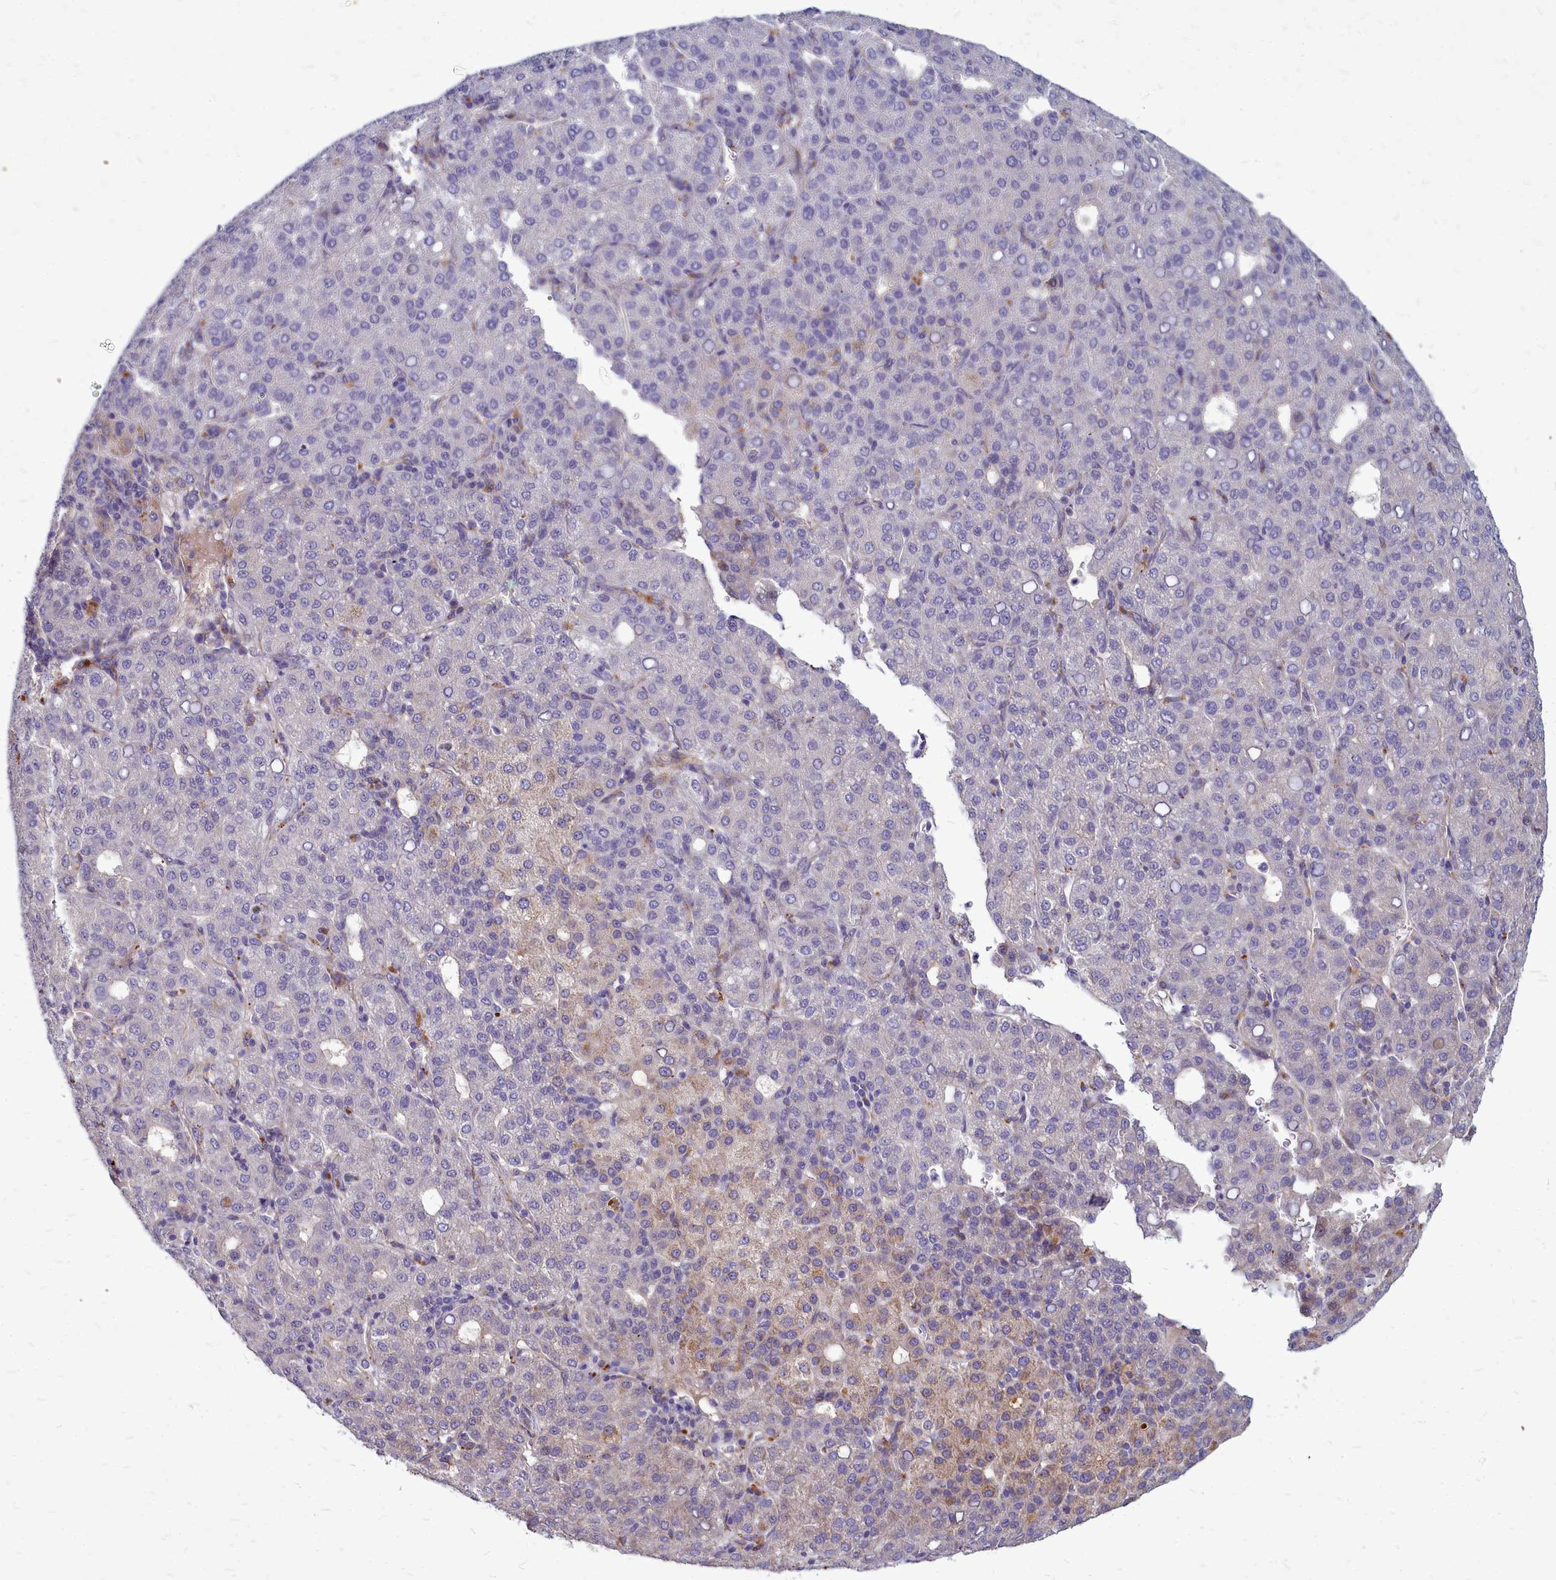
{"staining": {"intensity": "negative", "quantity": "none", "location": "none"}, "tissue": "liver cancer", "cell_type": "Tumor cells", "image_type": "cancer", "snomed": [{"axis": "morphology", "description": "Carcinoma, Hepatocellular, NOS"}, {"axis": "topography", "description": "Liver"}], "caption": "This is an immunohistochemistry photomicrograph of human liver cancer (hepatocellular carcinoma). There is no positivity in tumor cells.", "gene": "SMPD4", "patient": {"sex": "male", "age": 65}}